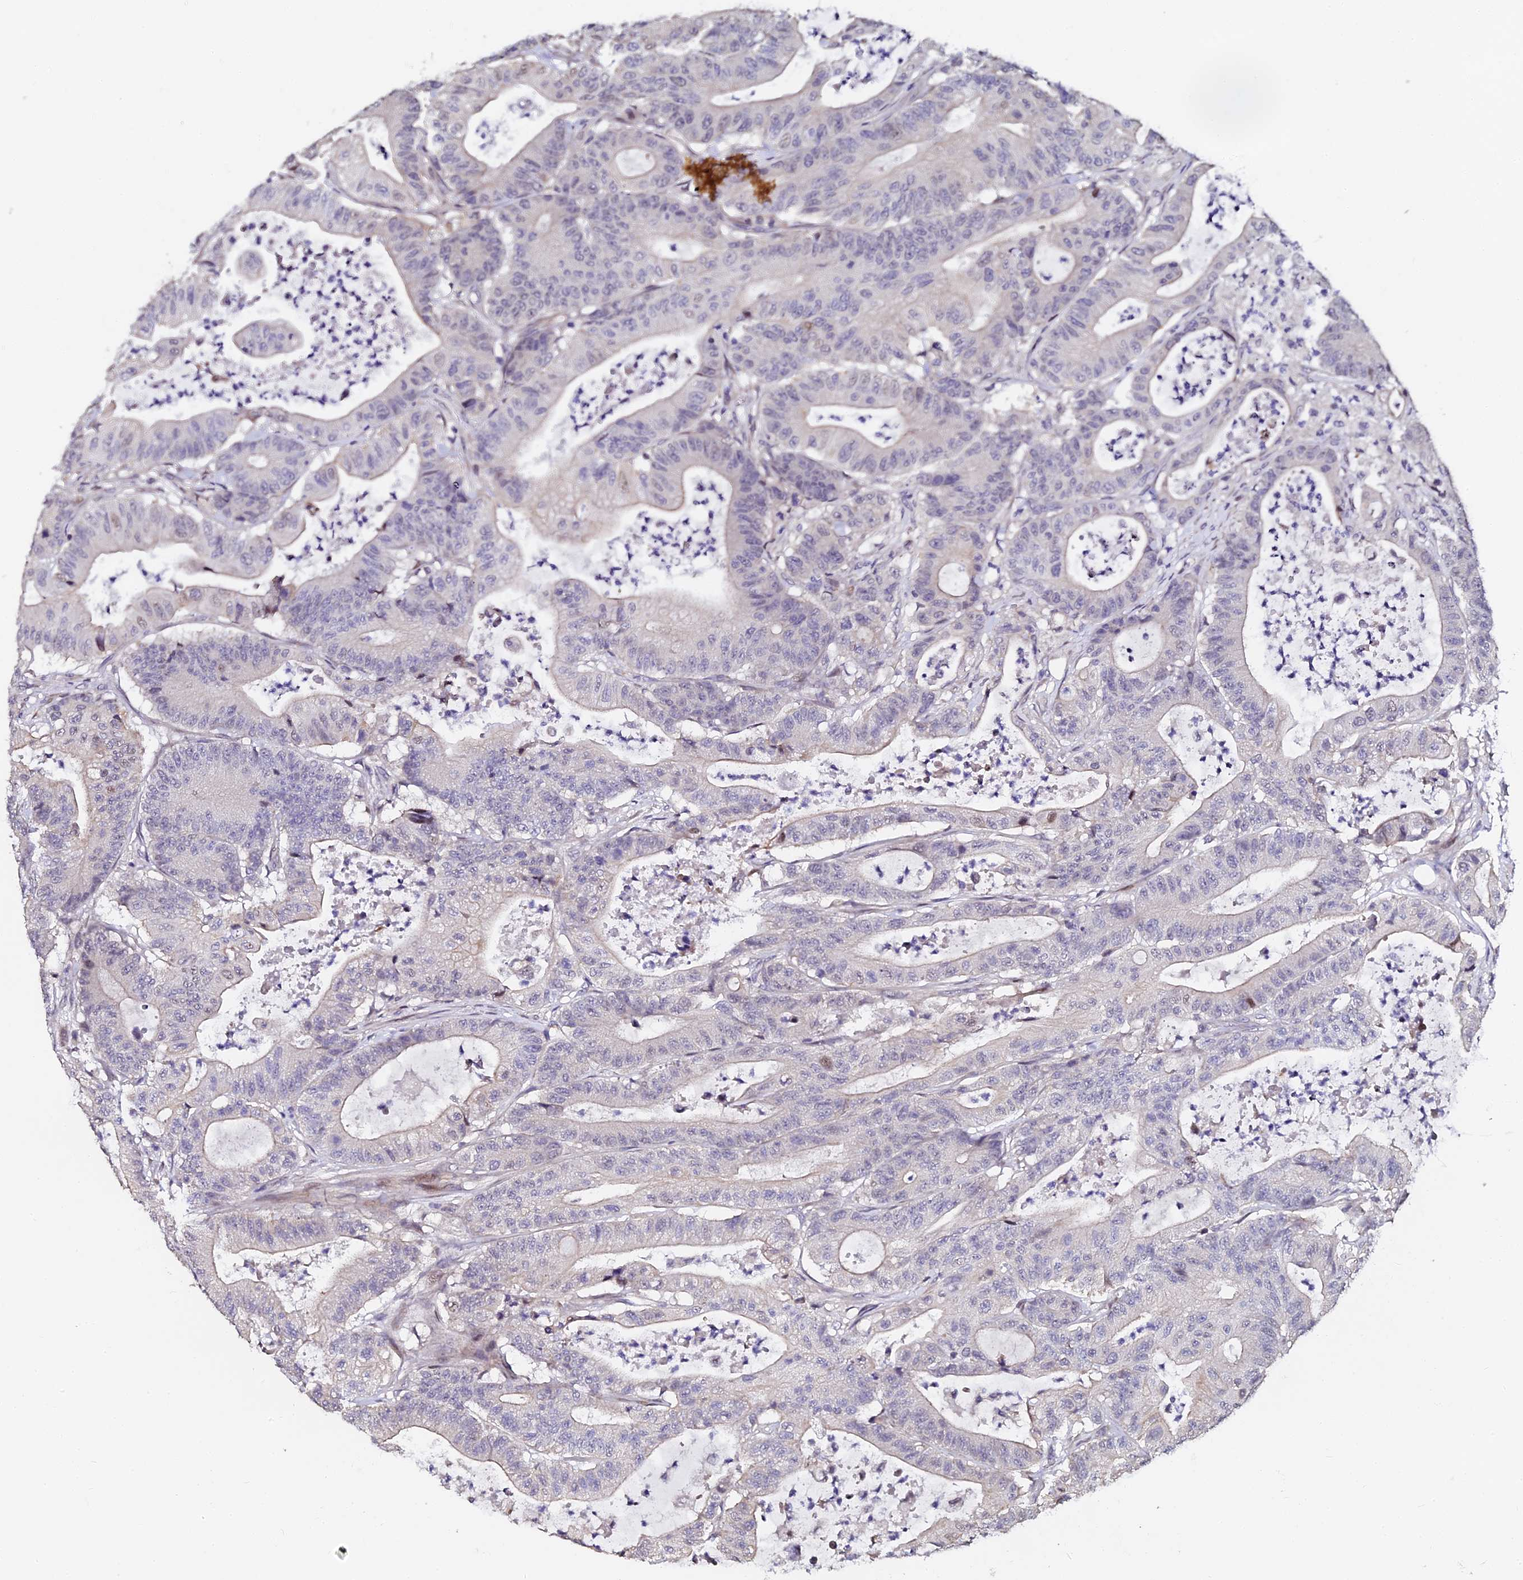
{"staining": {"intensity": "negative", "quantity": "none", "location": "none"}, "tissue": "colorectal cancer", "cell_type": "Tumor cells", "image_type": "cancer", "snomed": [{"axis": "morphology", "description": "Adenocarcinoma, NOS"}, {"axis": "topography", "description": "Colon"}], "caption": "High magnification brightfield microscopy of colorectal cancer (adenocarcinoma) stained with DAB (brown) and counterstained with hematoxylin (blue): tumor cells show no significant expression.", "gene": "GPN3", "patient": {"sex": "female", "age": 84}}